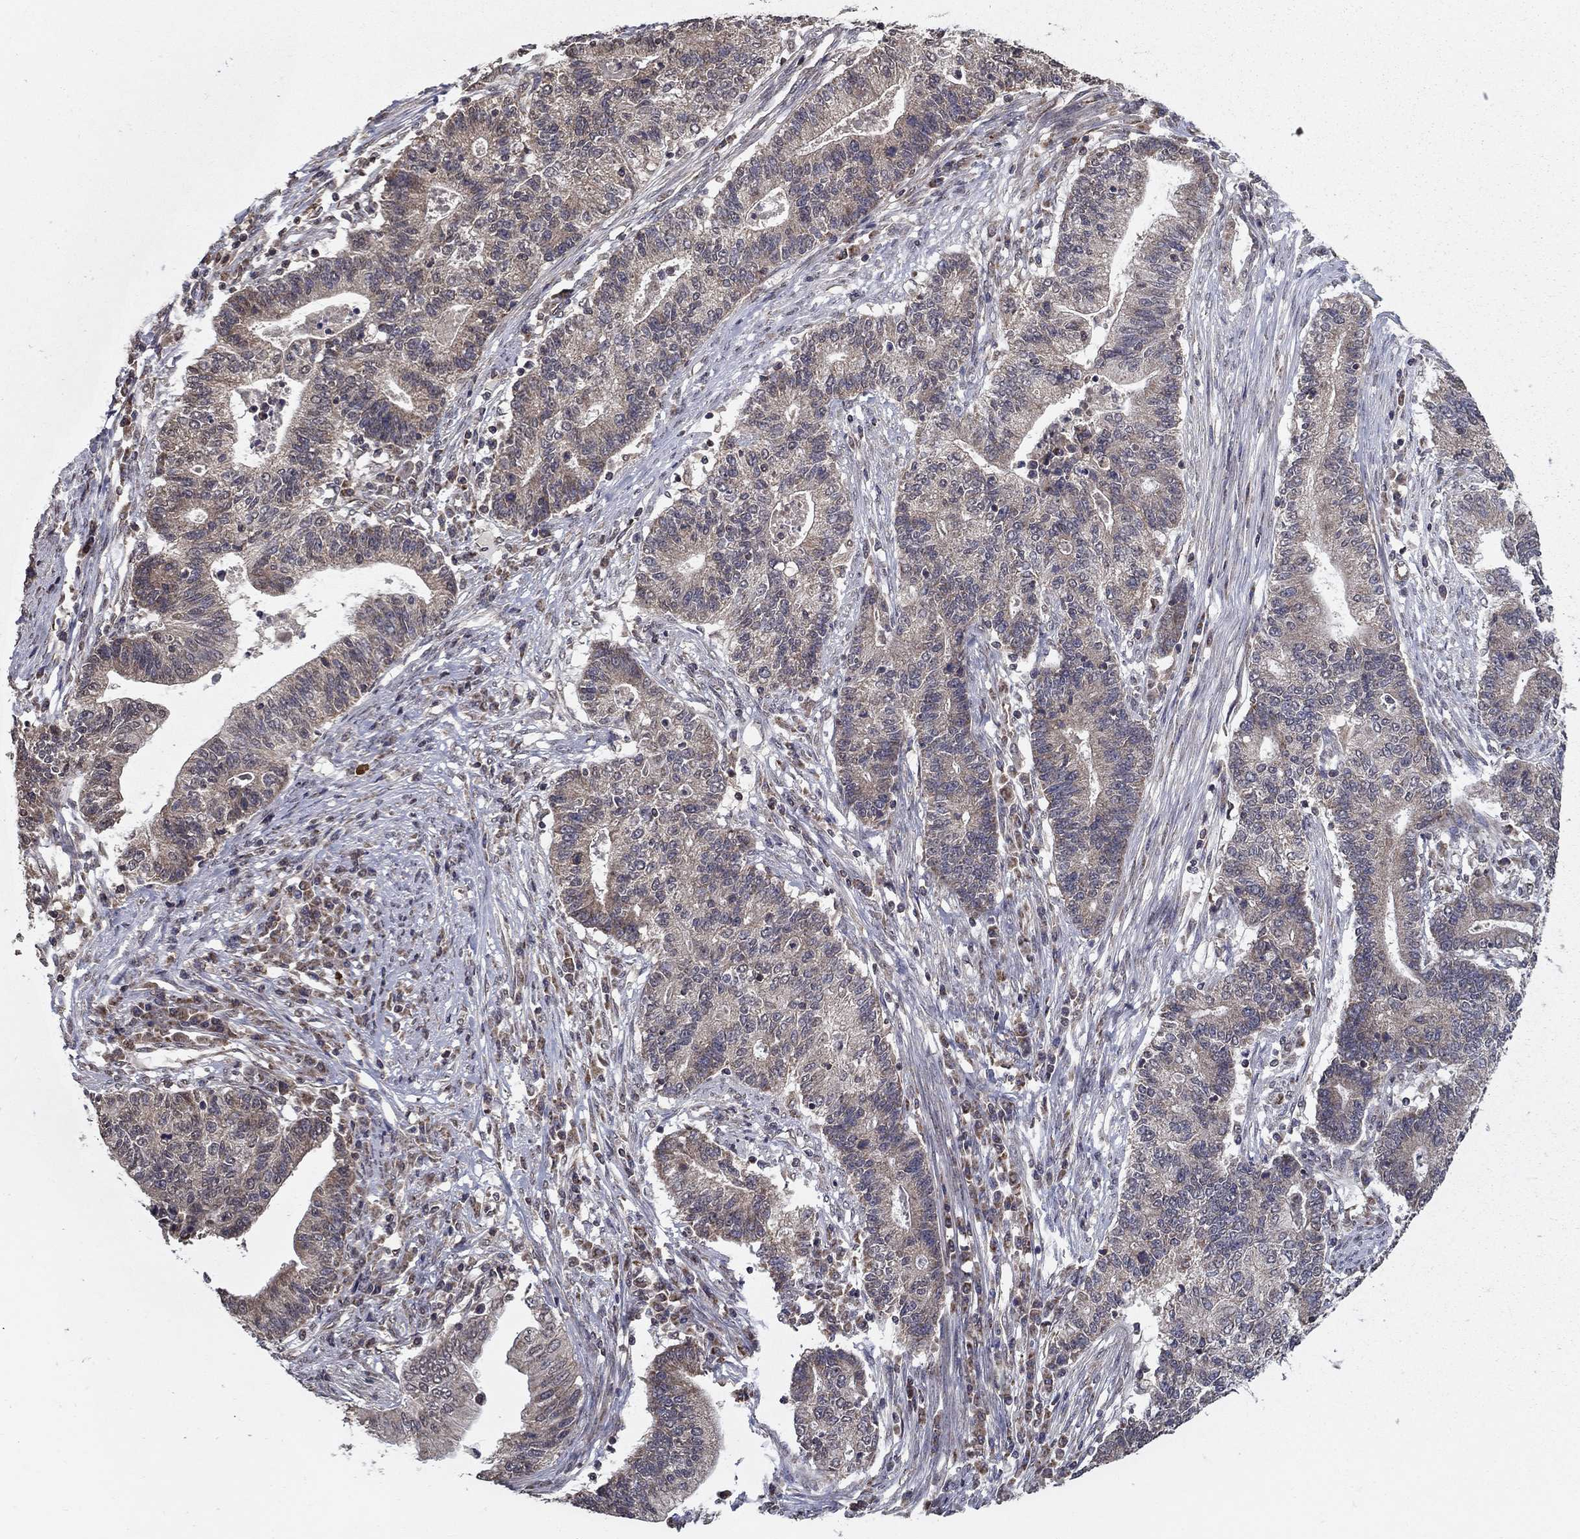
{"staining": {"intensity": "negative", "quantity": "none", "location": "none"}, "tissue": "endometrial cancer", "cell_type": "Tumor cells", "image_type": "cancer", "snomed": [{"axis": "morphology", "description": "Adenocarcinoma, NOS"}, {"axis": "topography", "description": "Uterus"}, {"axis": "topography", "description": "Endometrium"}], "caption": "High magnification brightfield microscopy of endometrial cancer (adenocarcinoma) stained with DAB (brown) and counterstained with hematoxylin (blue): tumor cells show no significant positivity.", "gene": "SLC2A13", "patient": {"sex": "female", "age": 54}}